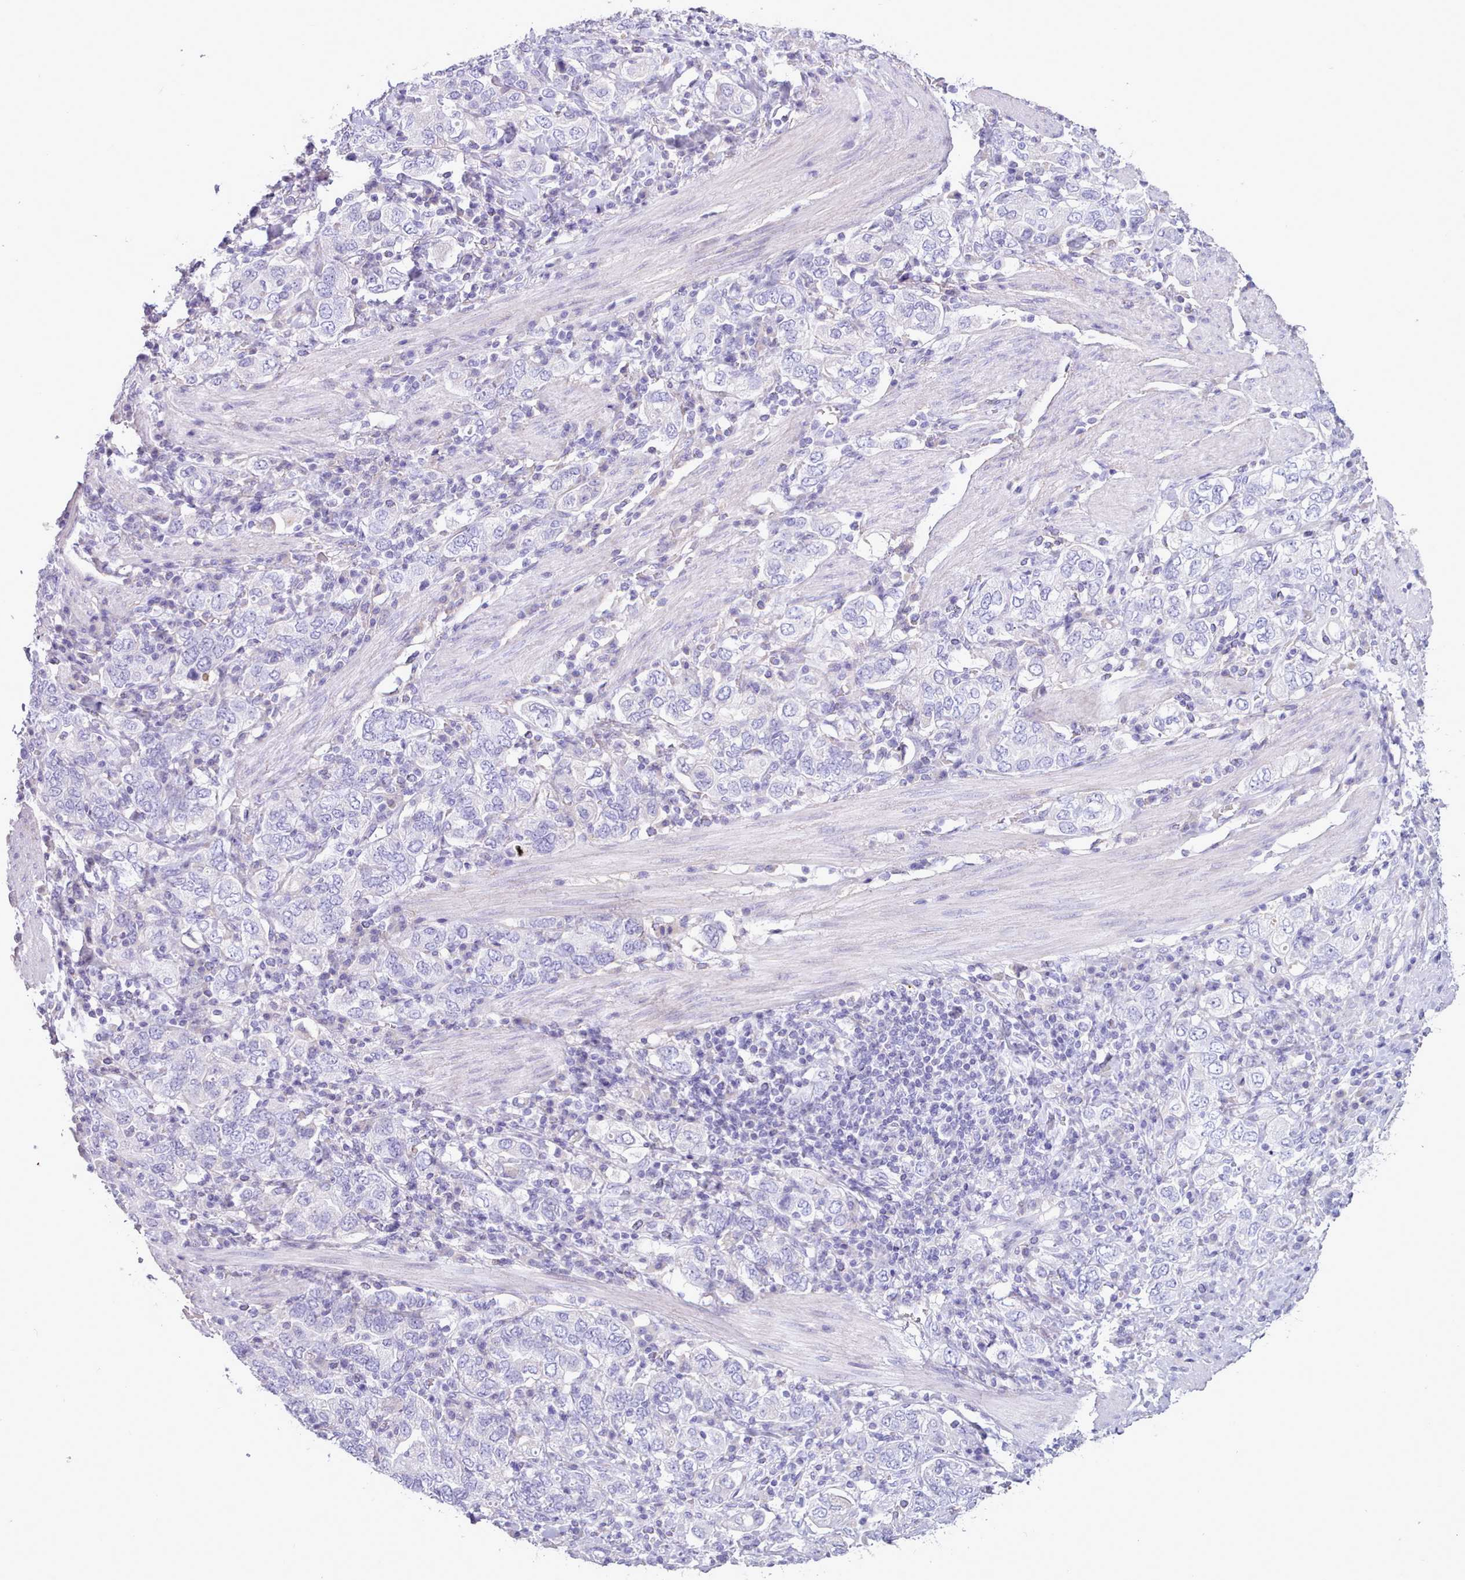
{"staining": {"intensity": "negative", "quantity": "none", "location": "none"}, "tissue": "stomach cancer", "cell_type": "Tumor cells", "image_type": "cancer", "snomed": [{"axis": "morphology", "description": "Adenocarcinoma, NOS"}, {"axis": "topography", "description": "Stomach, upper"}, {"axis": "topography", "description": "Stomach"}], "caption": "Image shows no significant protein staining in tumor cells of stomach adenocarcinoma. The staining is performed using DAB (3,3'-diaminobenzidine) brown chromogen with nuclei counter-stained in using hematoxylin.", "gene": "CYP2A13", "patient": {"sex": "male", "age": 62}}